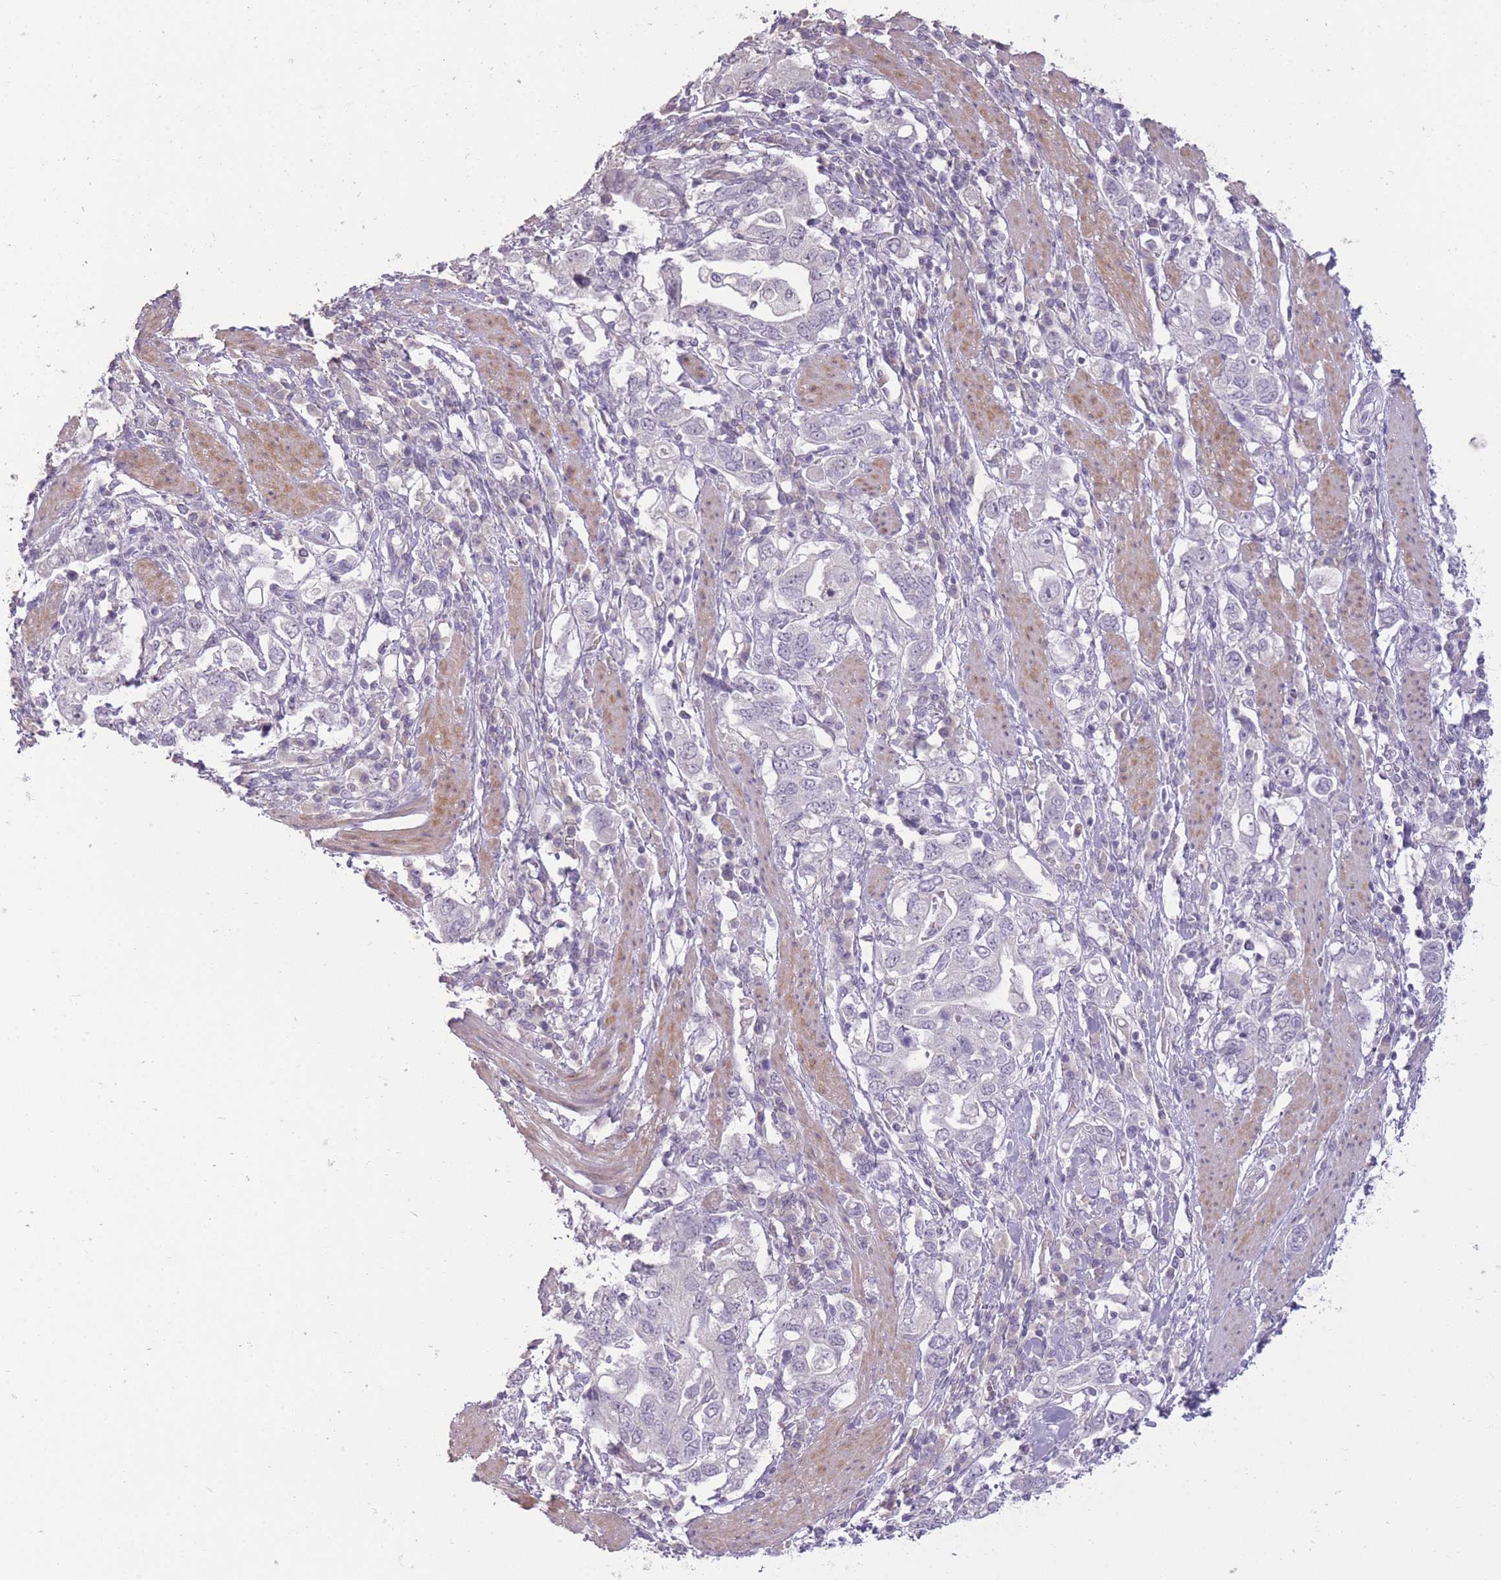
{"staining": {"intensity": "negative", "quantity": "none", "location": "none"}, "tissue": "stomach cancer", "cell_type": "Tumor cells", "image_type": "cancer", "snomed": [{"axis": "morphology", "description": "Adenocarcinoma, NOS"}, {"axis": "topography", "description": "Stomach, upper"}, {"axis": "topography", "description": "Stomach"}], "caption": "This is an immunohistochemistry (IHC) photomicrograph of stomach cancer (adenocarcinoma). There is no expression in tumor cells.", "gene": "ZBTB24", "patient": {"sex": "male", "age": 62}}